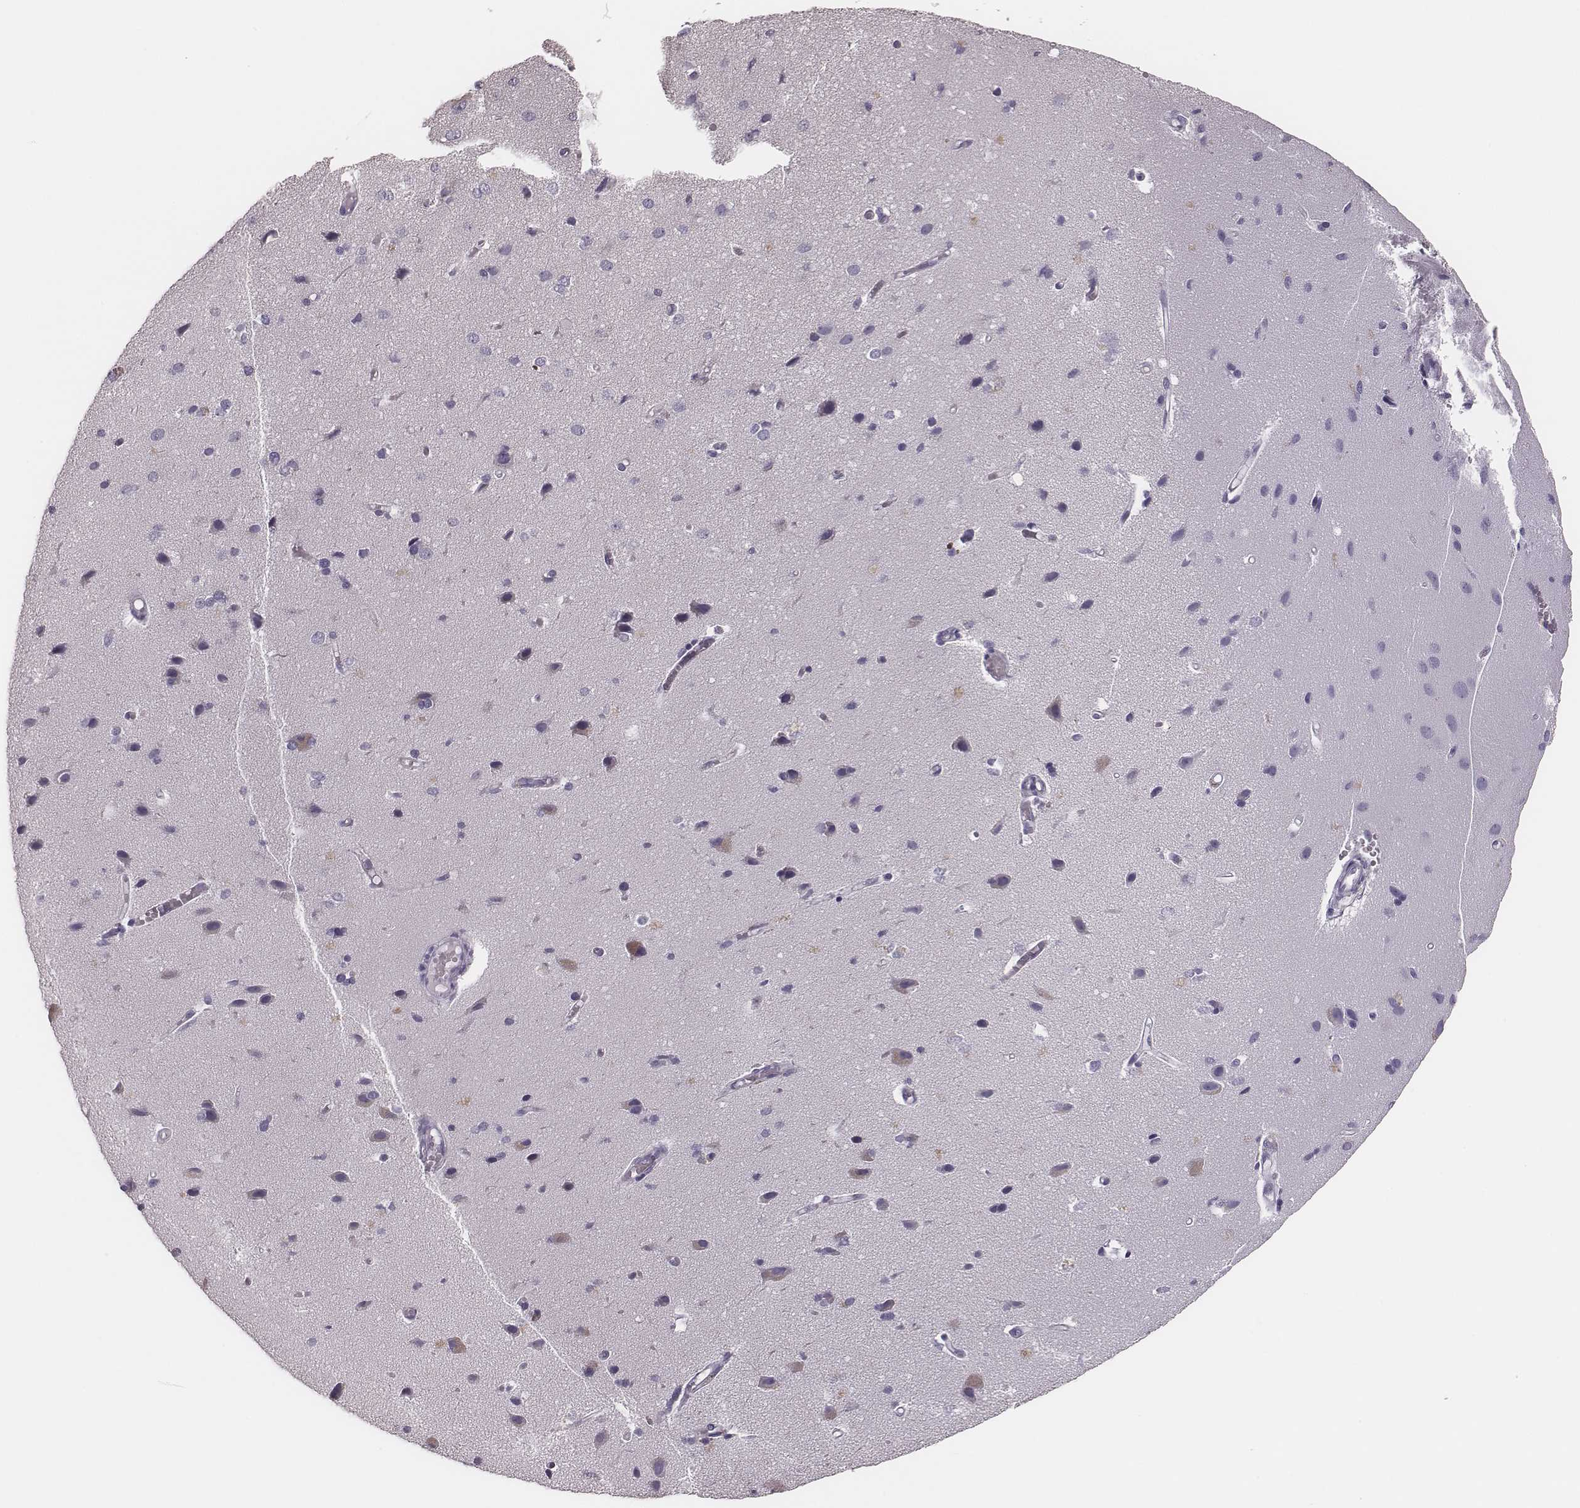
{"staining": {"intensity": "negative", "quantity": "none", "location": "none"}, "tissue": "cerebral cortex", "cell_type": "Endothelial cells", "image_type": "normal", "snomed": [{"axis": "morphology", "description": "Normal tissue, NOS"}, {"axis": "morphology", "description": "Glioma, malignant, High grade"}, {"axis": "topography", "description": "Cerebral cortex"}], "caption": "Endothelial cells are negative for protein expression in unremarkable human cerebral cortex. (Immunohistochemistry (ihc), brightfield microscopy, high magnification).", "gene": "ADGRF4", "patient": {"sex": "male", "age": 71}}